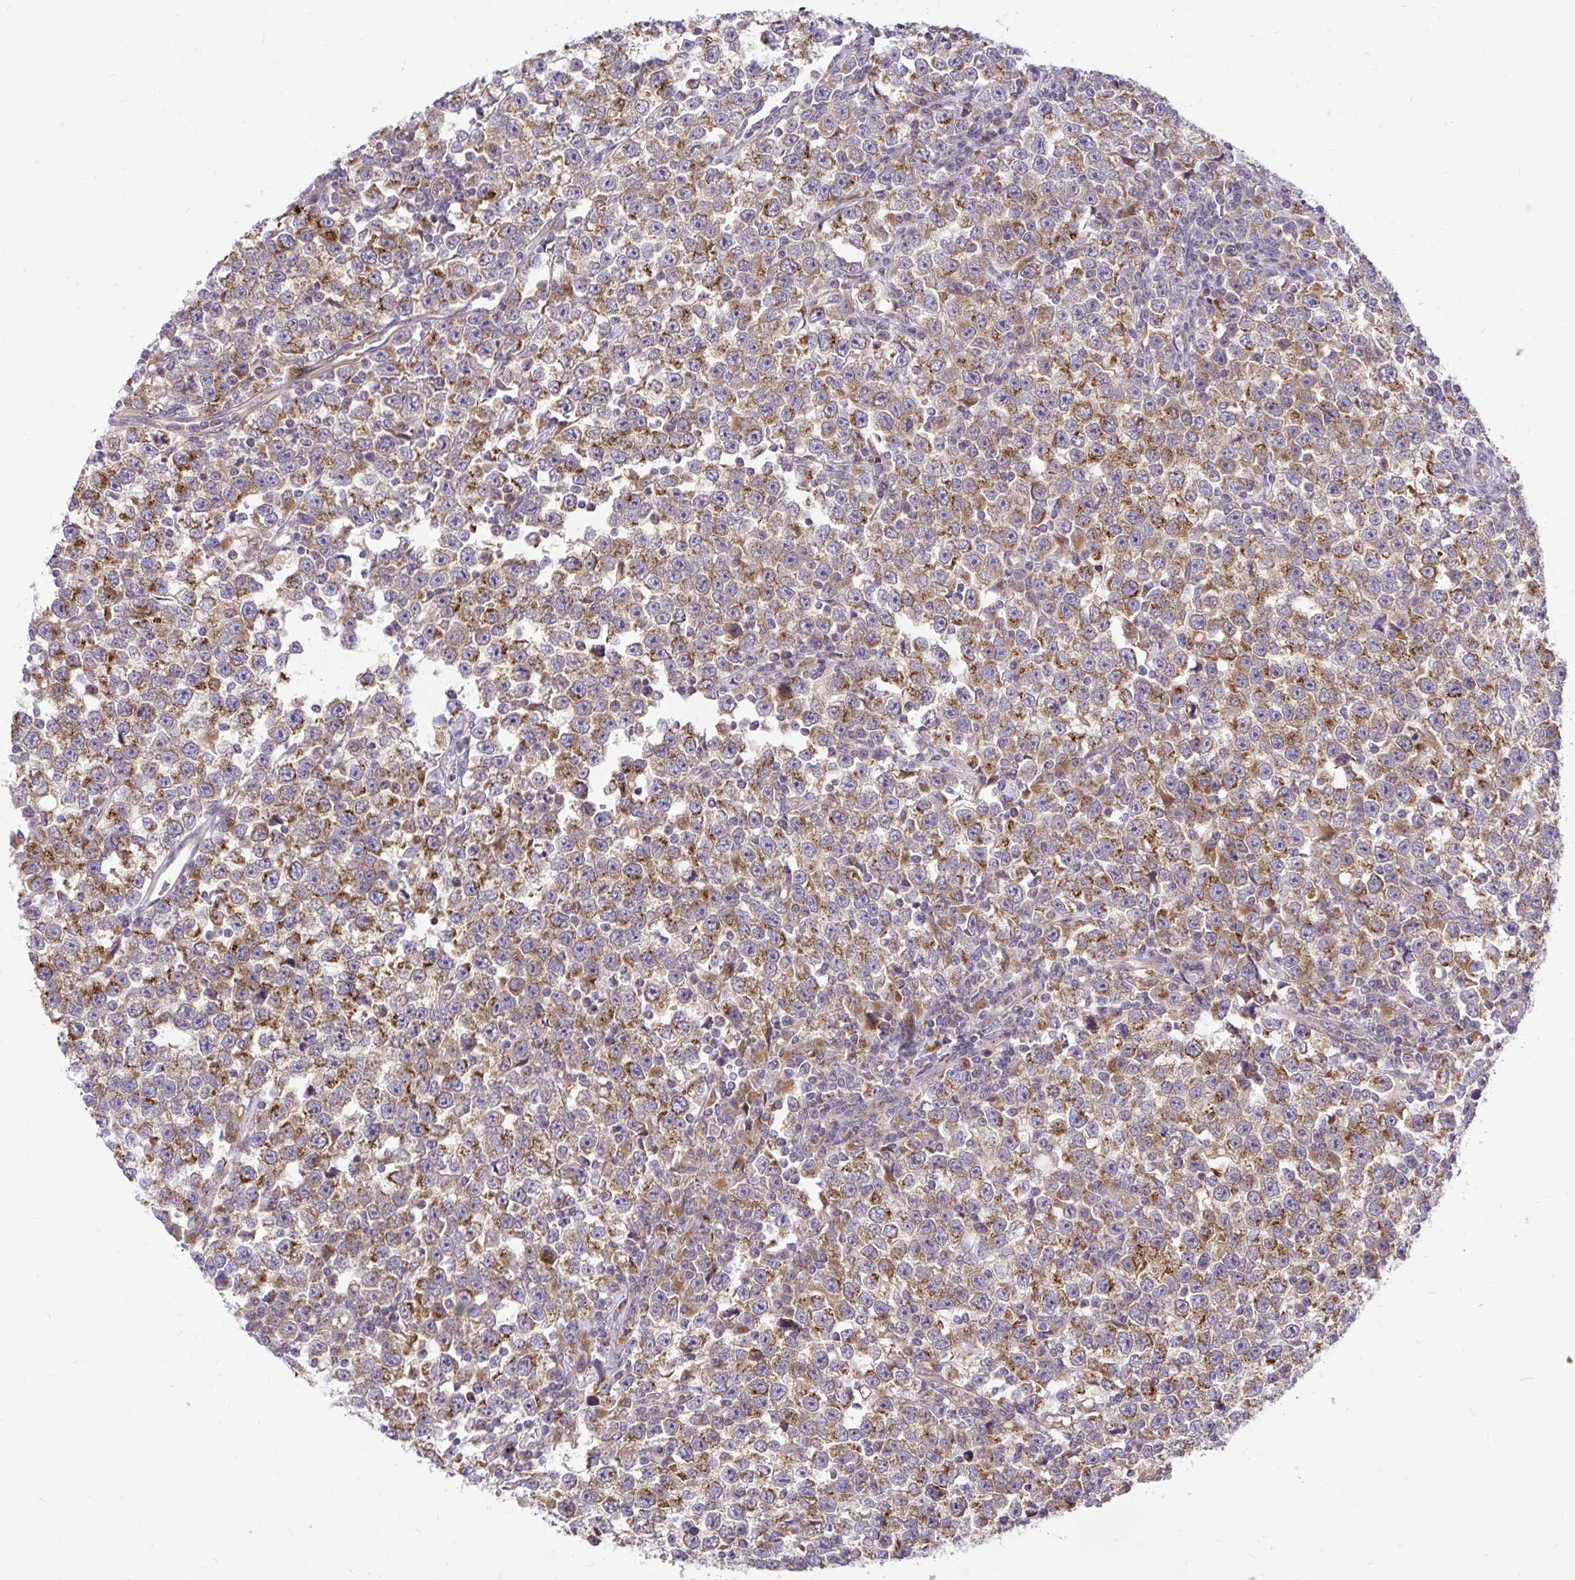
{"staining": {"intensity": "moderate", "quantity": ">75%", "location": "cytoplasmic/membranous"}, "tissue": "testis cancer", "cell_type": "Tumor cells", "image_type": "cancer", "snomed": [{"axis": "morphology", "description": "Seminoma, NOS"}, {"axis": "topography", "description": "Testis"}], "caption": "This is a micrograph of immunohistochemistry staining of testis seminoma, which shows moderate positivity in the cytoplasmic/membranous of tumor cells.", "gene": "VTI1B", "patient": {"sex": "male", "age": 43}}